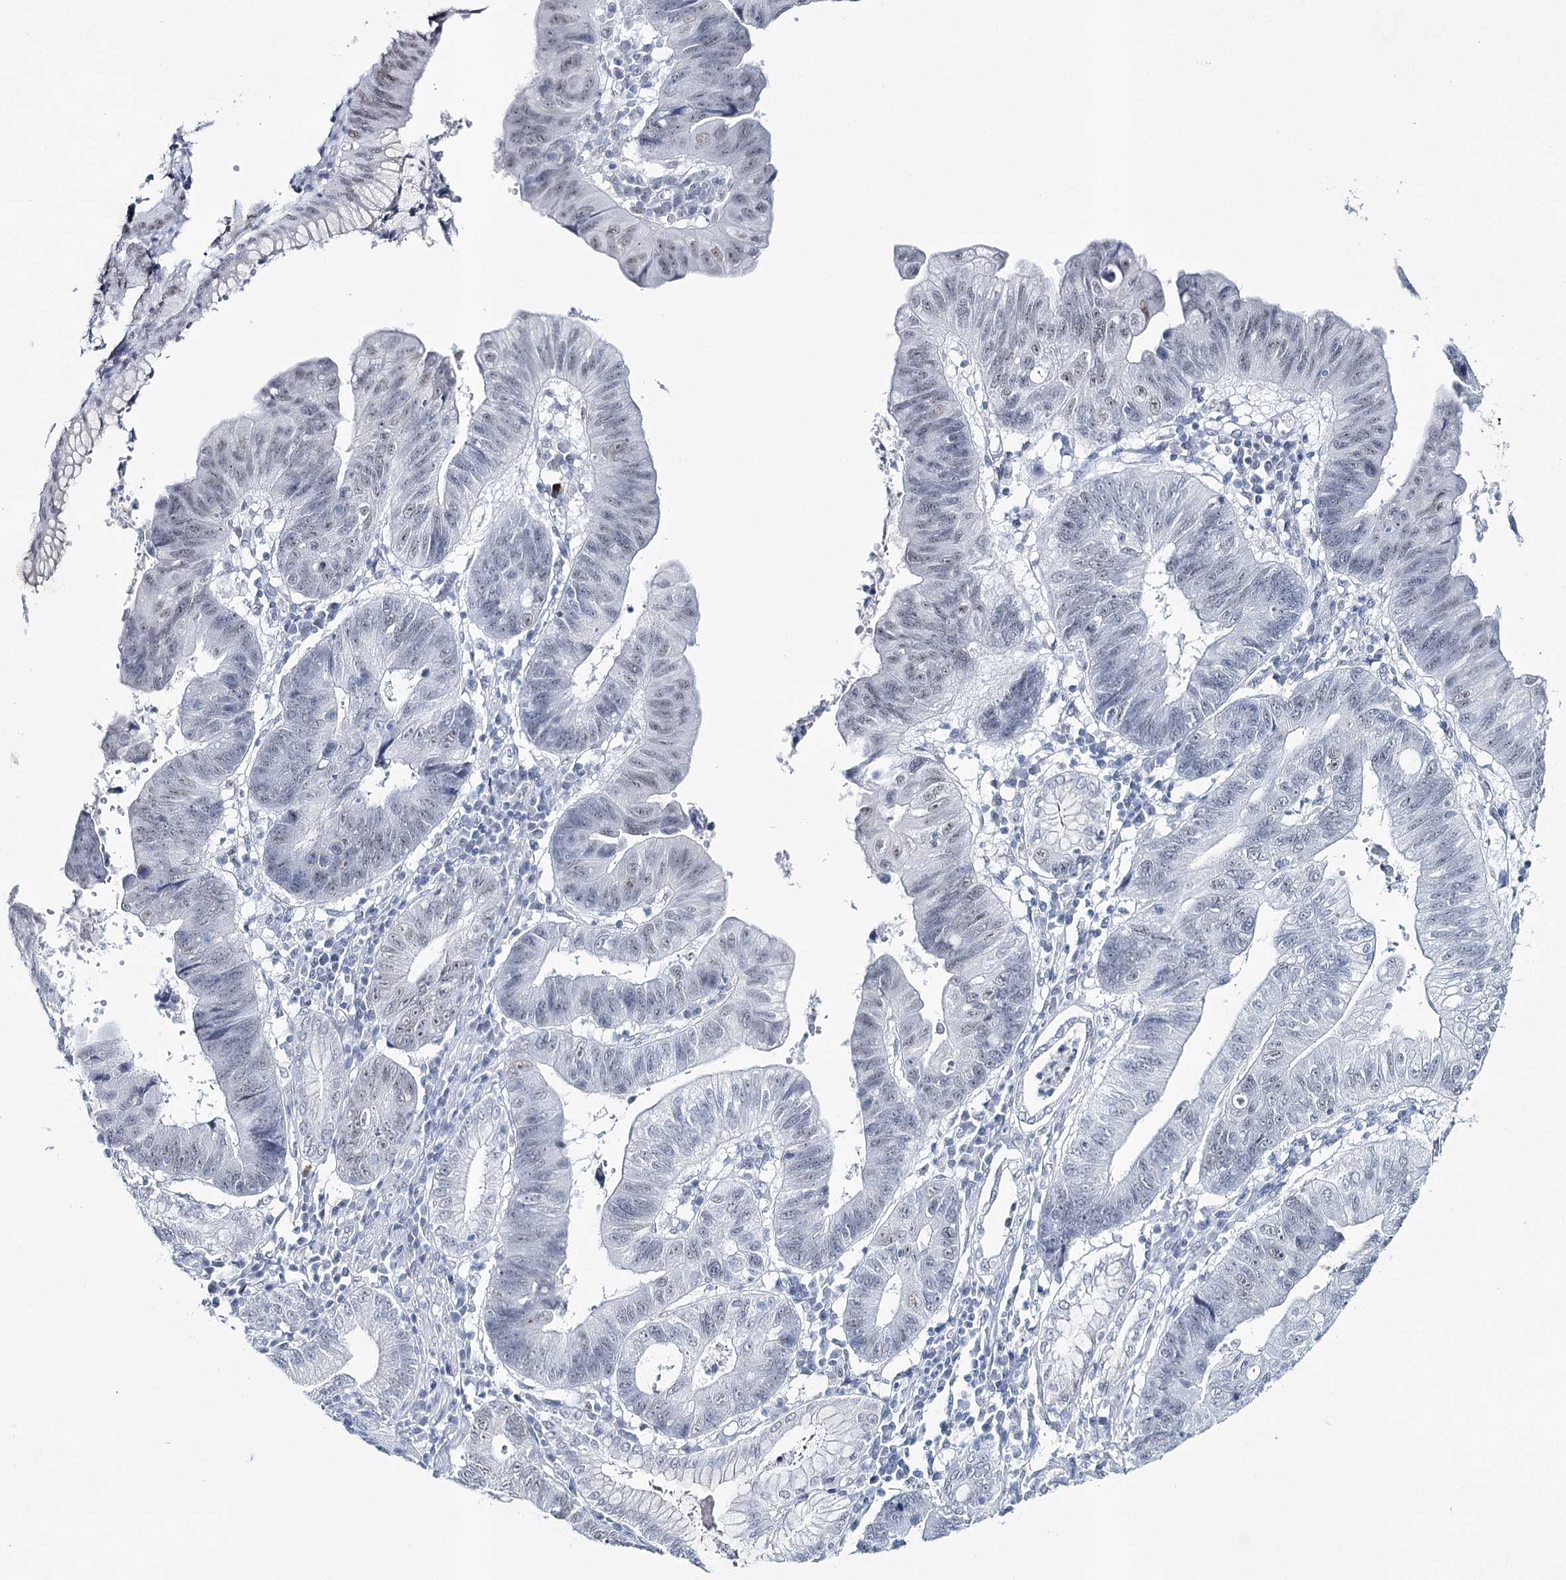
{"staining": {"intensity": "weak", "quantity": "25%-75%", "location": "nuclear"}, "tissue": "stomach cancer", "cell_type": "Tumor cells", "image_type": "cancer", "snomed": [{"axis": "morphology", "description": "Adenocarcinoma, NOS"}, {"axis": "topography", "description": "Stomach"}], "caption": "A histopathology image of stomach cancer (adenocarcinoma) stained for a protein shows weak nuclear brown staining in tumor cells.", "gene": "ZC3H8", "patient": {"sex": "male", "age": 59}}